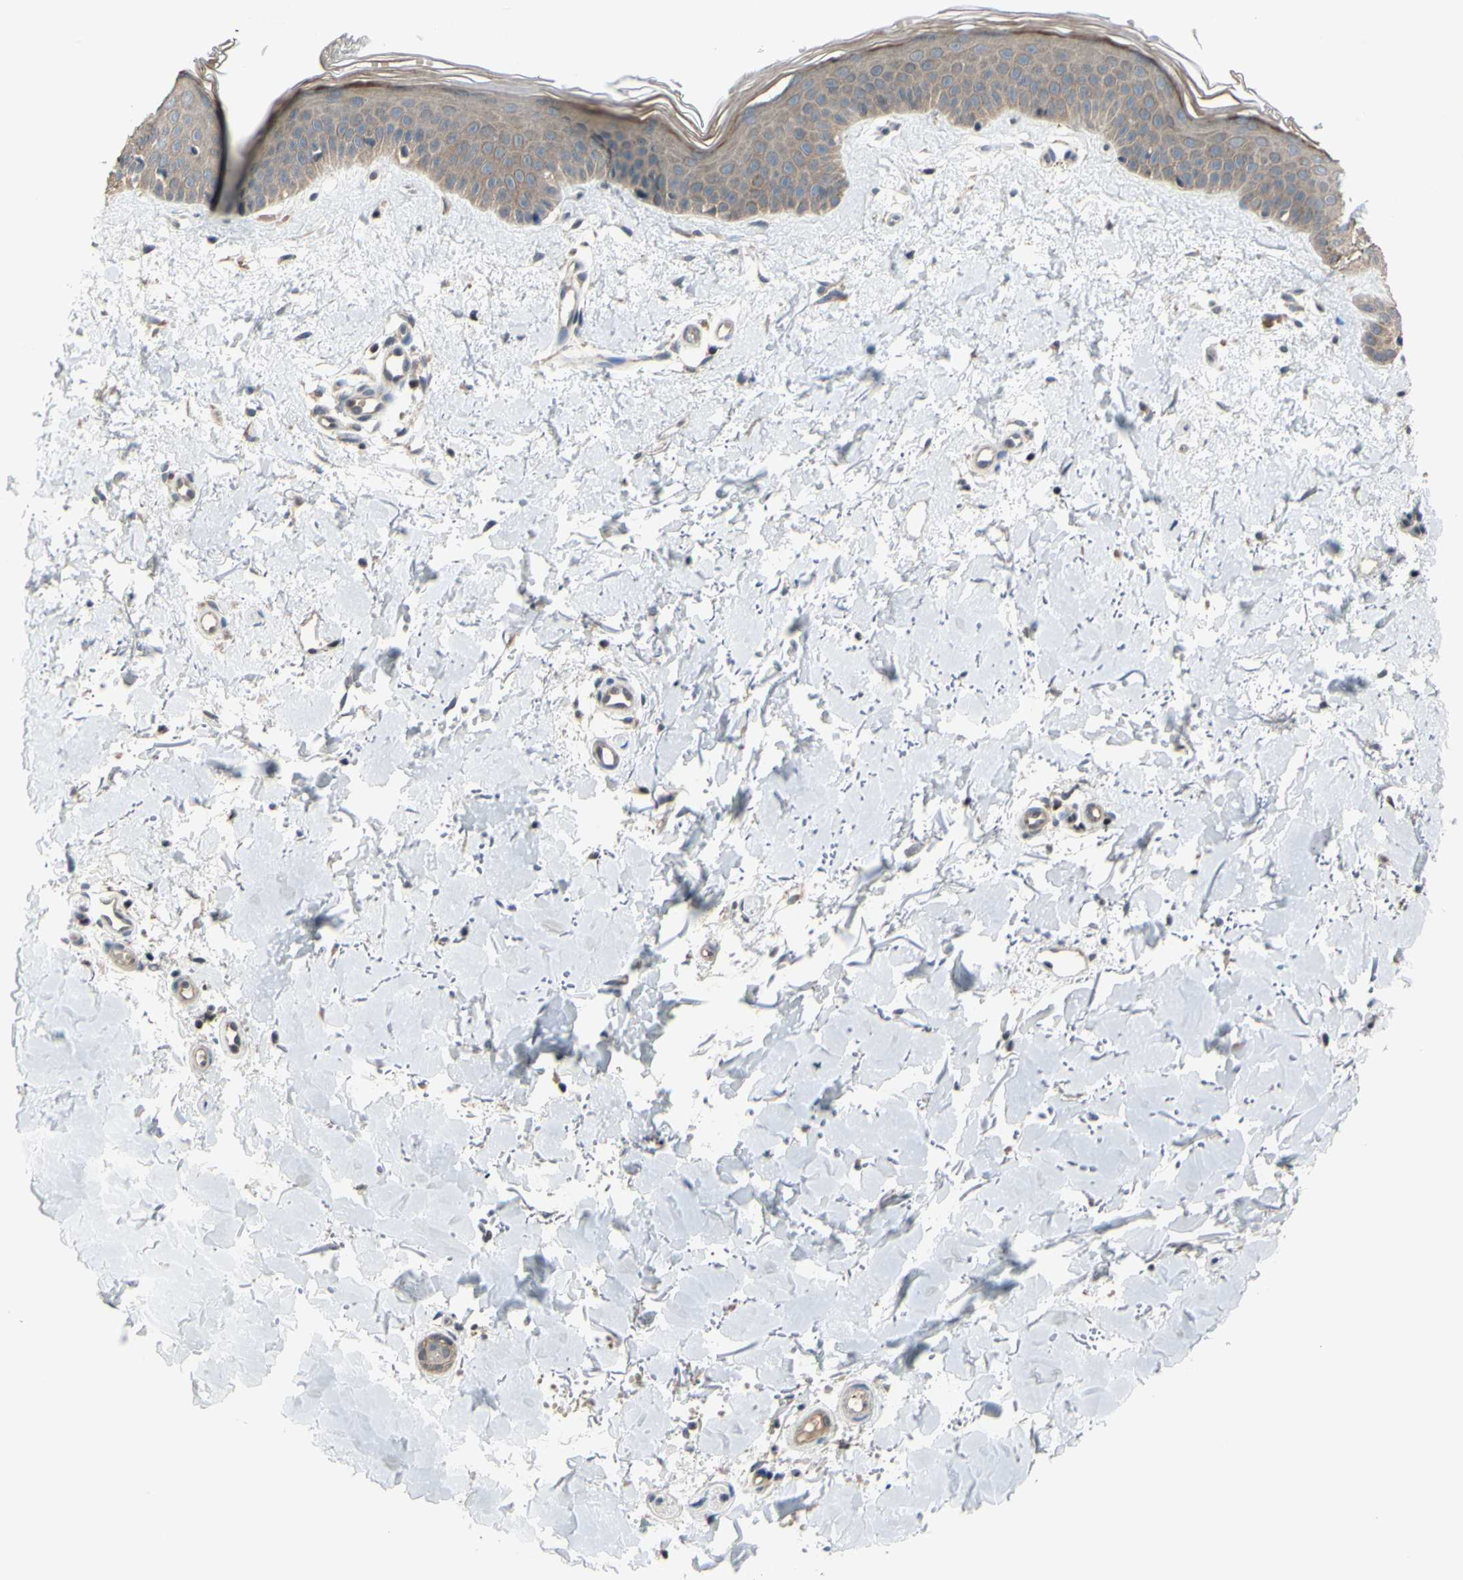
{"staining": {"intensity": "negative", "quantity": "none", "location": "none"}, "tissue": "skin", "cell_type": "Fibroblasts", "image_type": "normal", "snomed": [{"axis": "morphology", "description": "Normal tissue, NOS"}, {"axis": "topography", "description": "Skin"}], "caption": "High power microscopy photomicrograph of an immunohistochemistry (IHC) micrograph of benign skin, revealing no significant staining in fibroblasts.", "gene": "SP4", "patient": {"sex": "female", "age": 56}}